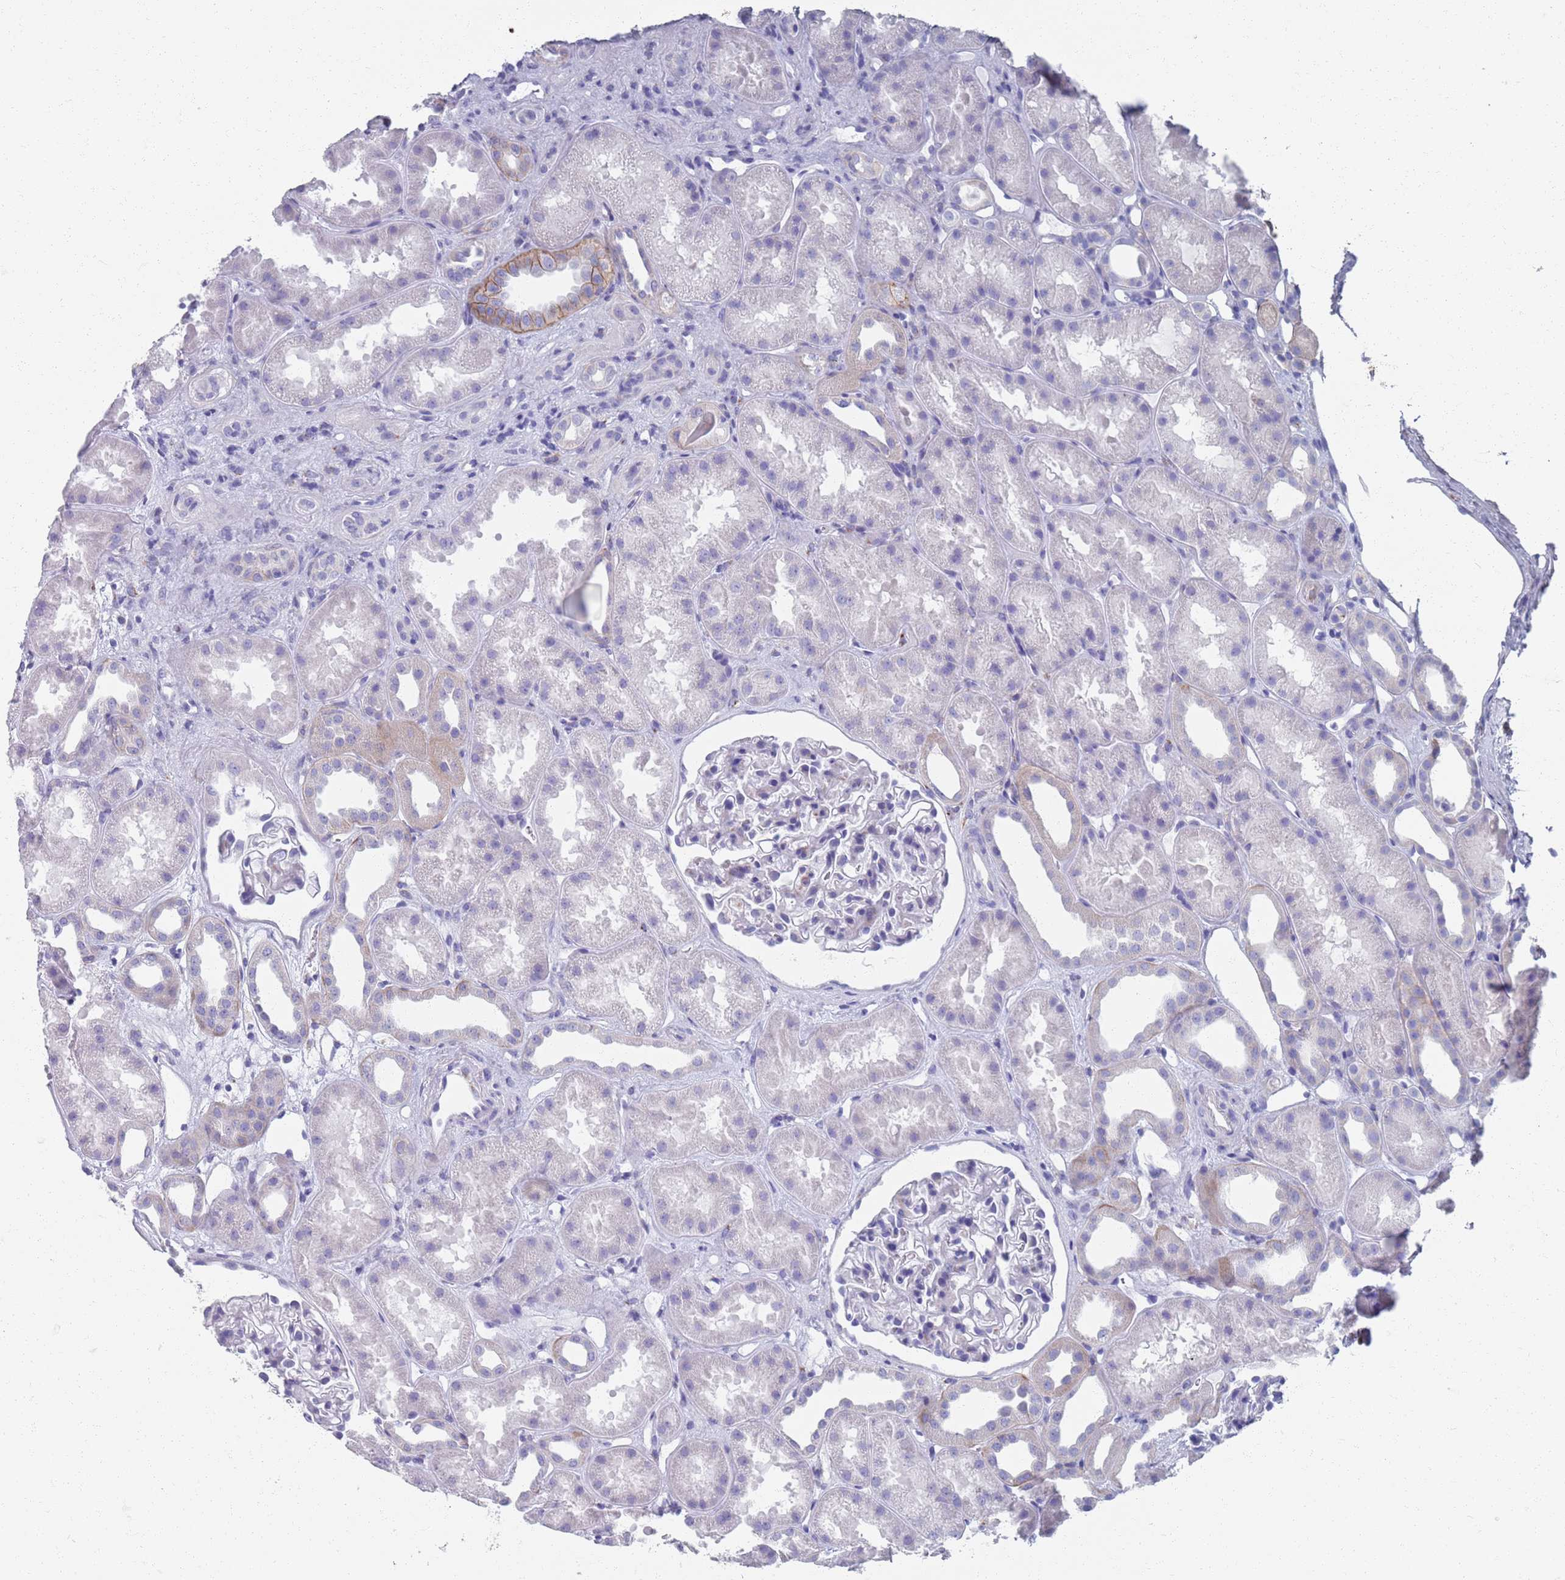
{"staining": {"intensity": "negative", "quantity": "none", "location": "none"}, "tissue": "kidney", "cell_type": "Cells in glomeruli", "image_type": "normal", "snomed": [{"axis": "morphology", "description": "Normal tissue, NOS"}, {"axis": "topography", "description": "Kidney"}], "caption": "The photomicrograph displays no staining of cells in glomeruli in normal kidney.", "gene": "PLOD1", "patient": {"sex": "male", "age": 61}}